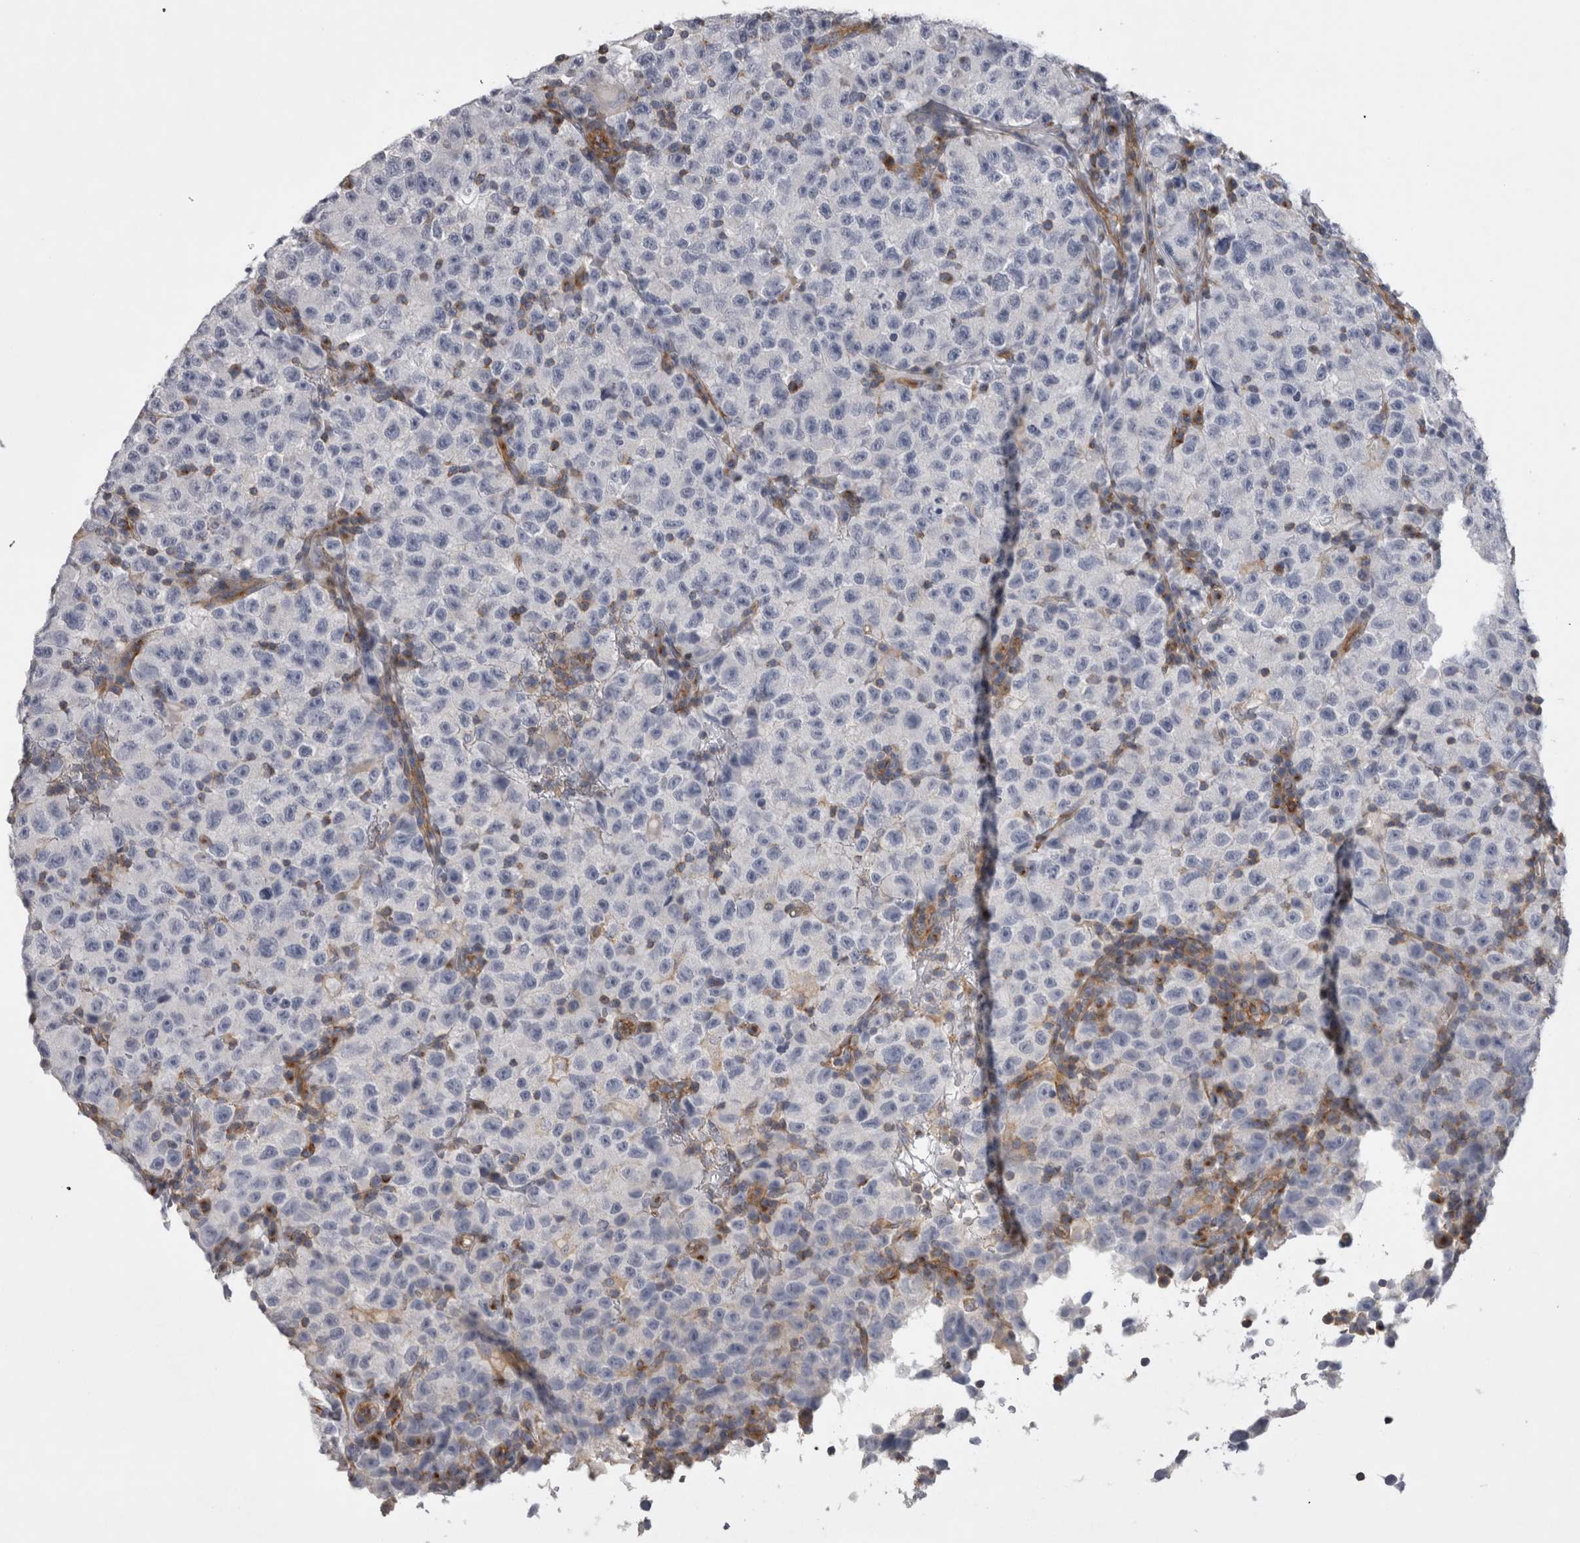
{"staining": {"intensity": "negative", "quantity": "none", "location": "none"}, "tissue": "testis cancer", "cell_type": "Tumor cells", "image_type": "cancer", "snomed": [{"axis": "morphology", "description": "Seminoma, NOS"}, {"axis": "topography", "description": "Testis"}], "caption": "Photomicrograph shows no significant protein expression in tumor cells of testis cancer.", "gene": "ATXN3", "patient": {"sex": "male", "age": 22}}